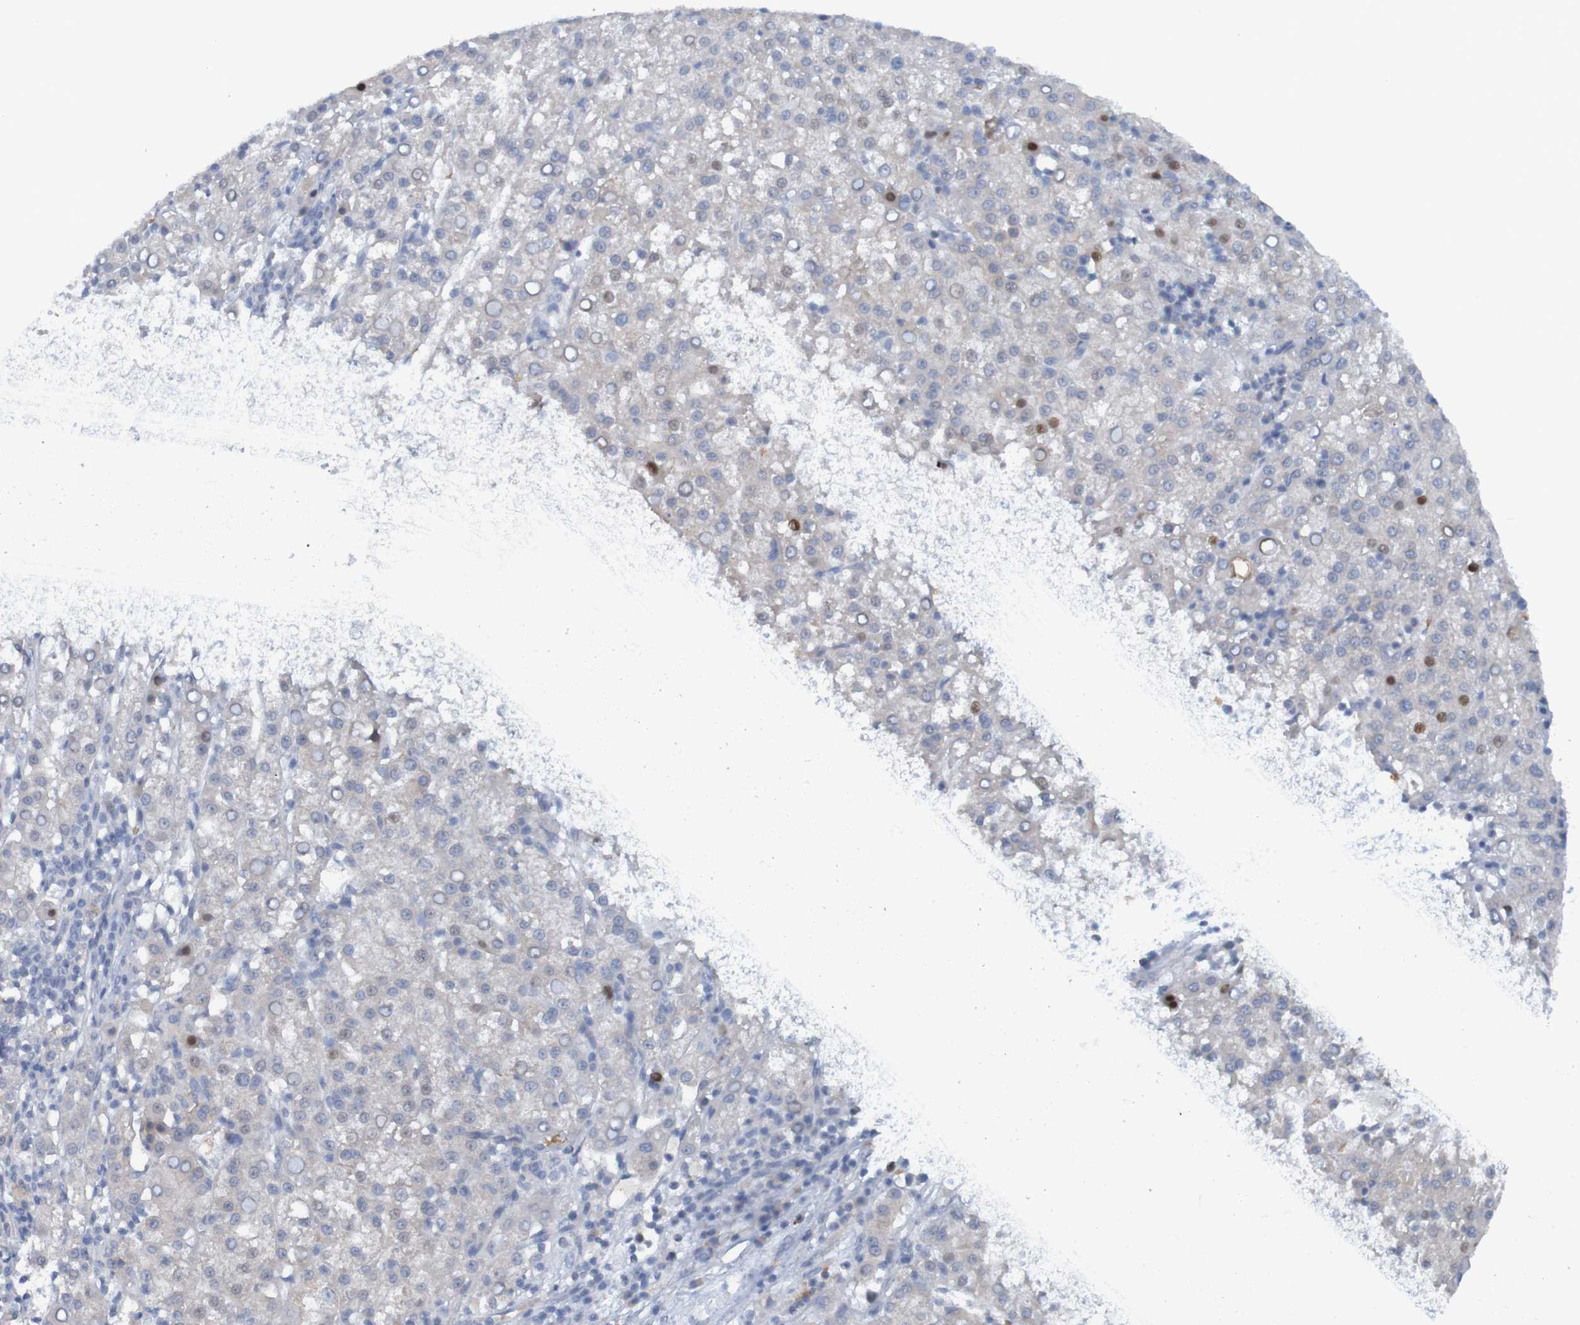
{"staining": {"intensity": "negative", "quantity": "none", "location": "none"}, "tissue": "liver cancer", "cell_type": "Tumor cells", "image_type": "cancer", "snomed": [{"axis": "morphology", "description": "Carcinoma, Hepatocellular, NOS"}, {"axis": "topography", "description": "Liver"}], "caption": "High magnification brightfield microscopy of liver cancer (hepatocellular carcinoma) stained with DAB (3,3'-diaminobenzidine) (brown) and counterstained with hematoxylin (blue): tumor cells show no significant positivity.", "gene": "USP36", "patient": {"sex": "female", "age": 58}}